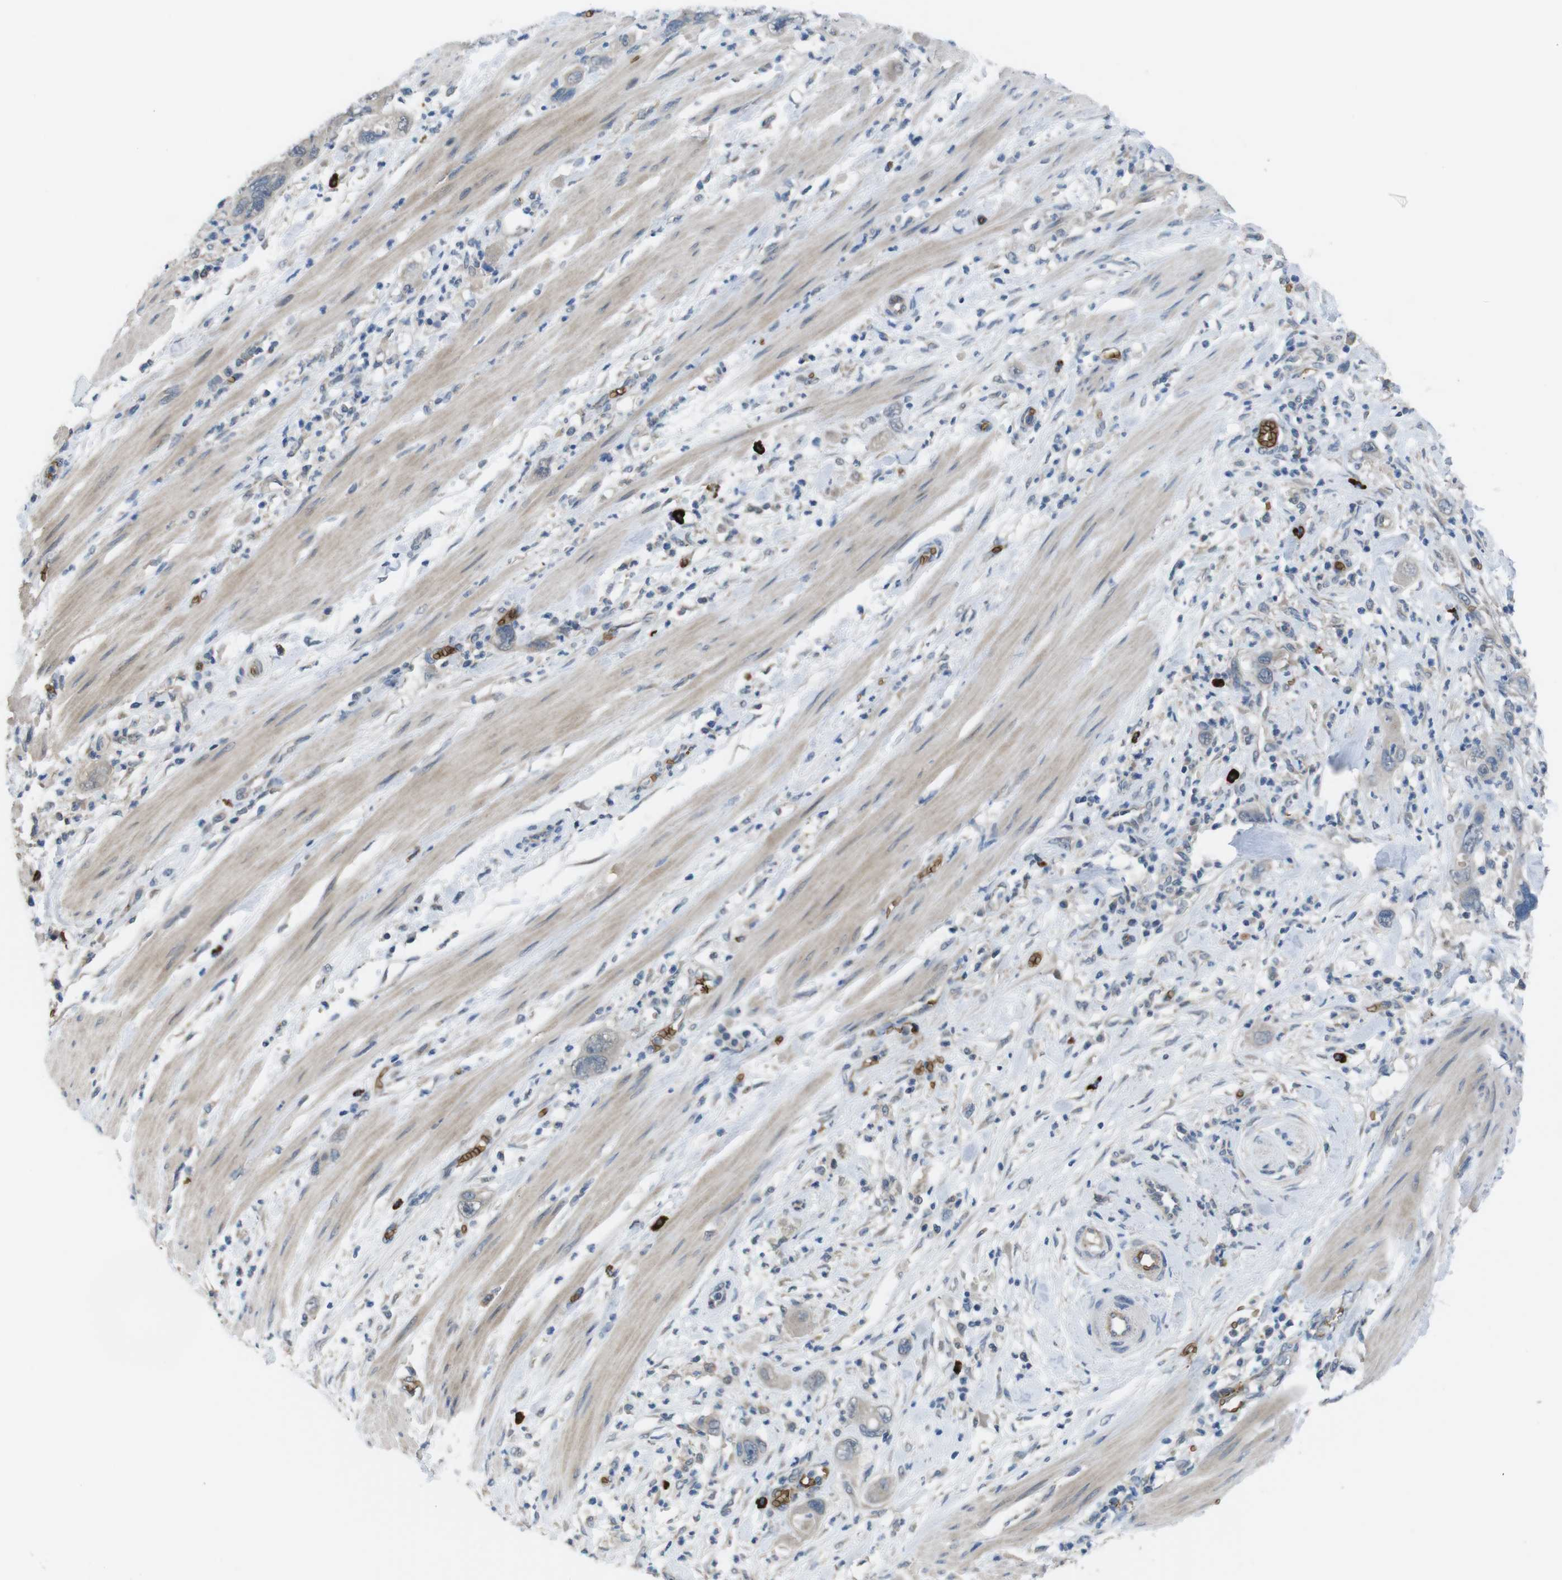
{"staining": {"intensity": "weak", "quantity": ">75%", "location": "cytoplasmic/membranous"}, "tissue": "pancreatic cancer", "cell_type": "Tumor cells", "image_type": "cancer", "snomed": [{"axis": "morphology", "description": "Adenocarcinoma, NOS"}, {"axis": "topography", "description": "Pancreas"}], "caption": "This photomicrograph shows immunohistochemistry (IHC) staining of human pancreatic adenocarcinoma, with low weak cytoplasmic/membranous positivity in approximately >75% of tumor cells.", "gene": "GYPA", "patient": {"sex": "female", "age": 71}}